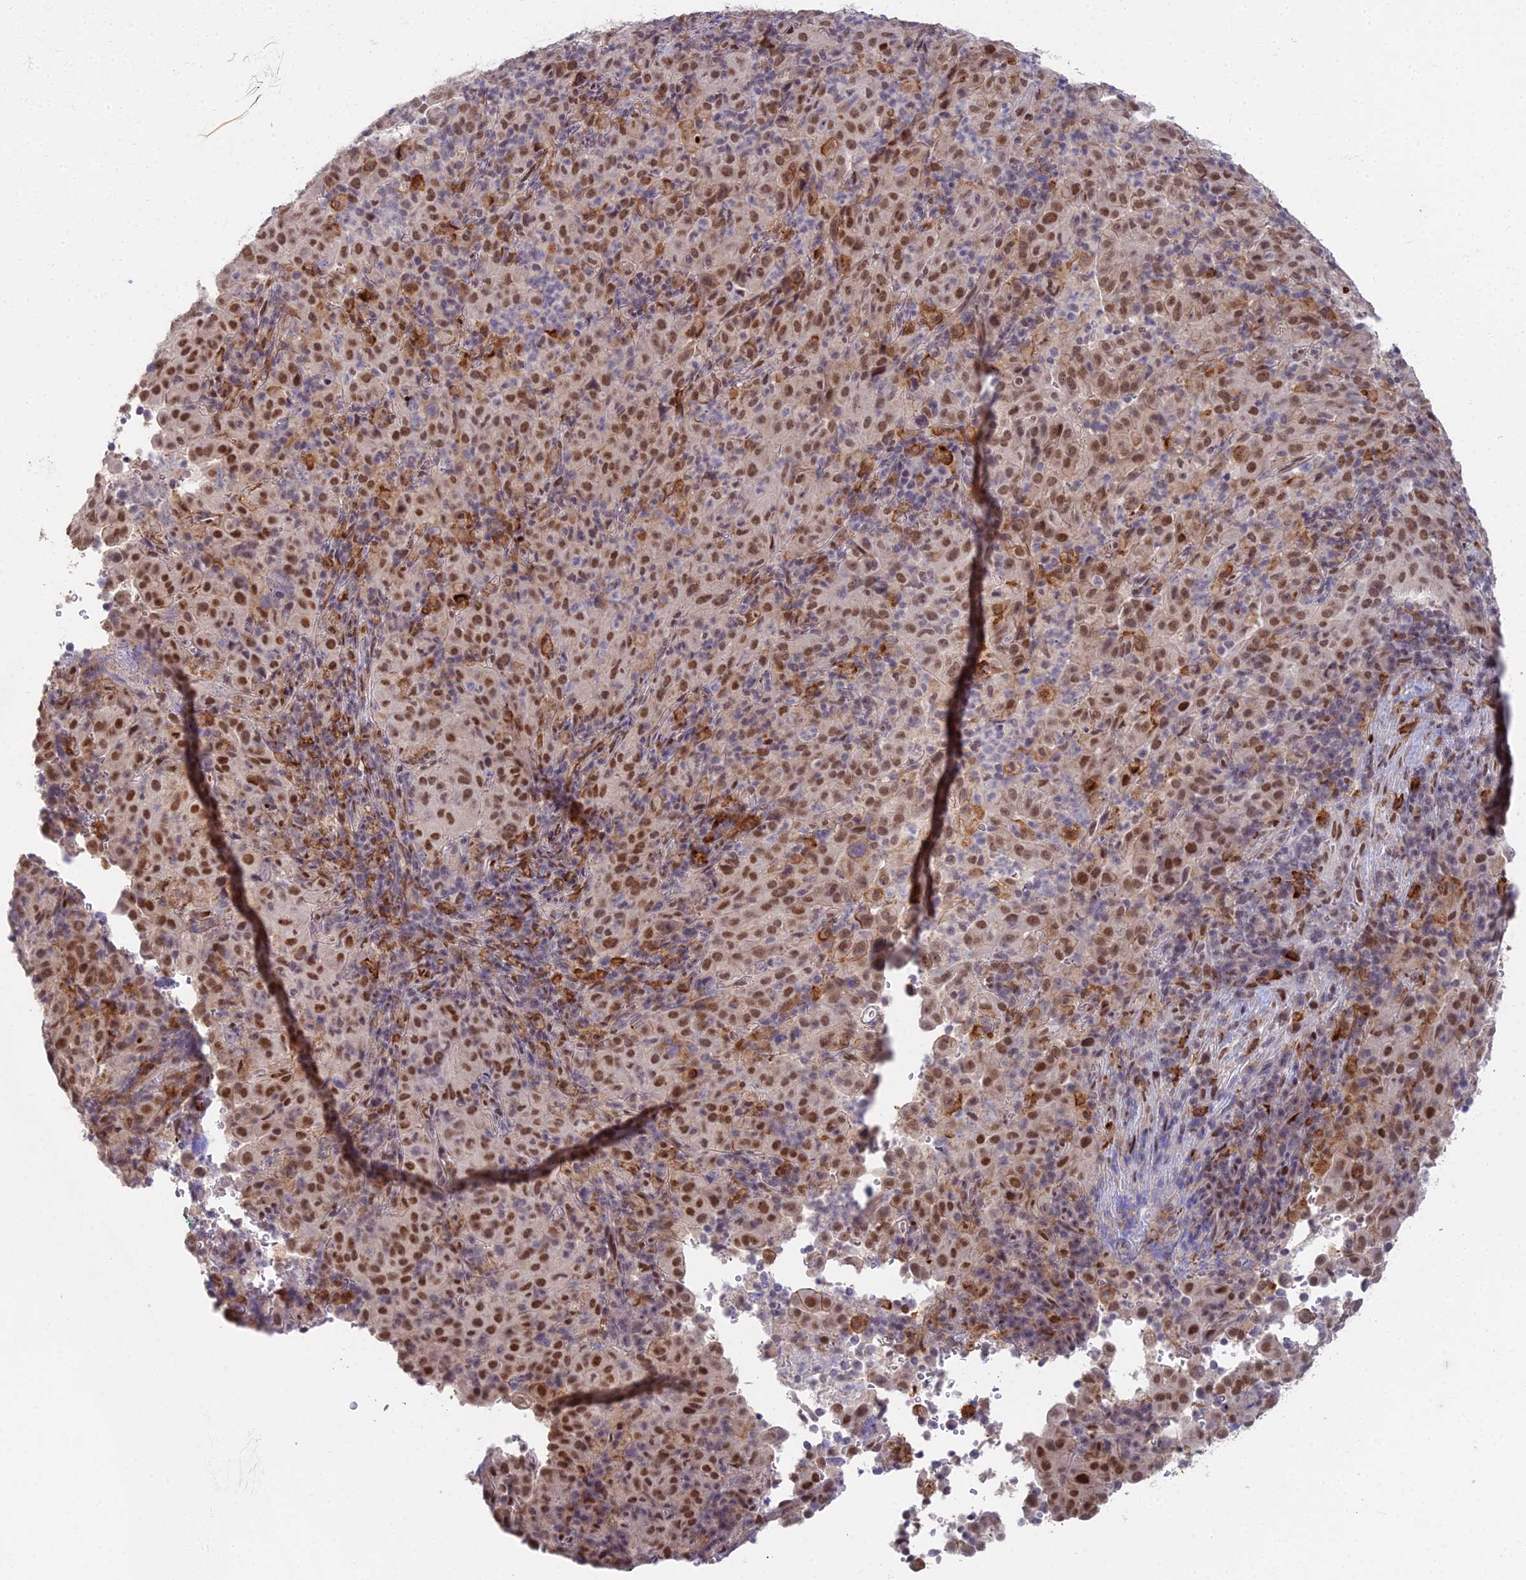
{"staining": {"intensity": "moderate", "quantity": ">75%", "location": "nuclear"}, "tissue": "pancreatic cancer", "cell_type": "Tumor cells", "image_type": "cancer", "snomed": [{"axis": "morphology", "description": "Adenocarcinoma, NOS"}, {"axis": "topography", "description": "Pancreas"}], "caption": "Immunohistochemical staining of pancreatic cancer (adenocarcinoma) demonstrates moderate nuclear protein positivity in about >75% of tumor cells.", "gene": "ABHD17A", "patient": {"sex": "male", "age": 63}}